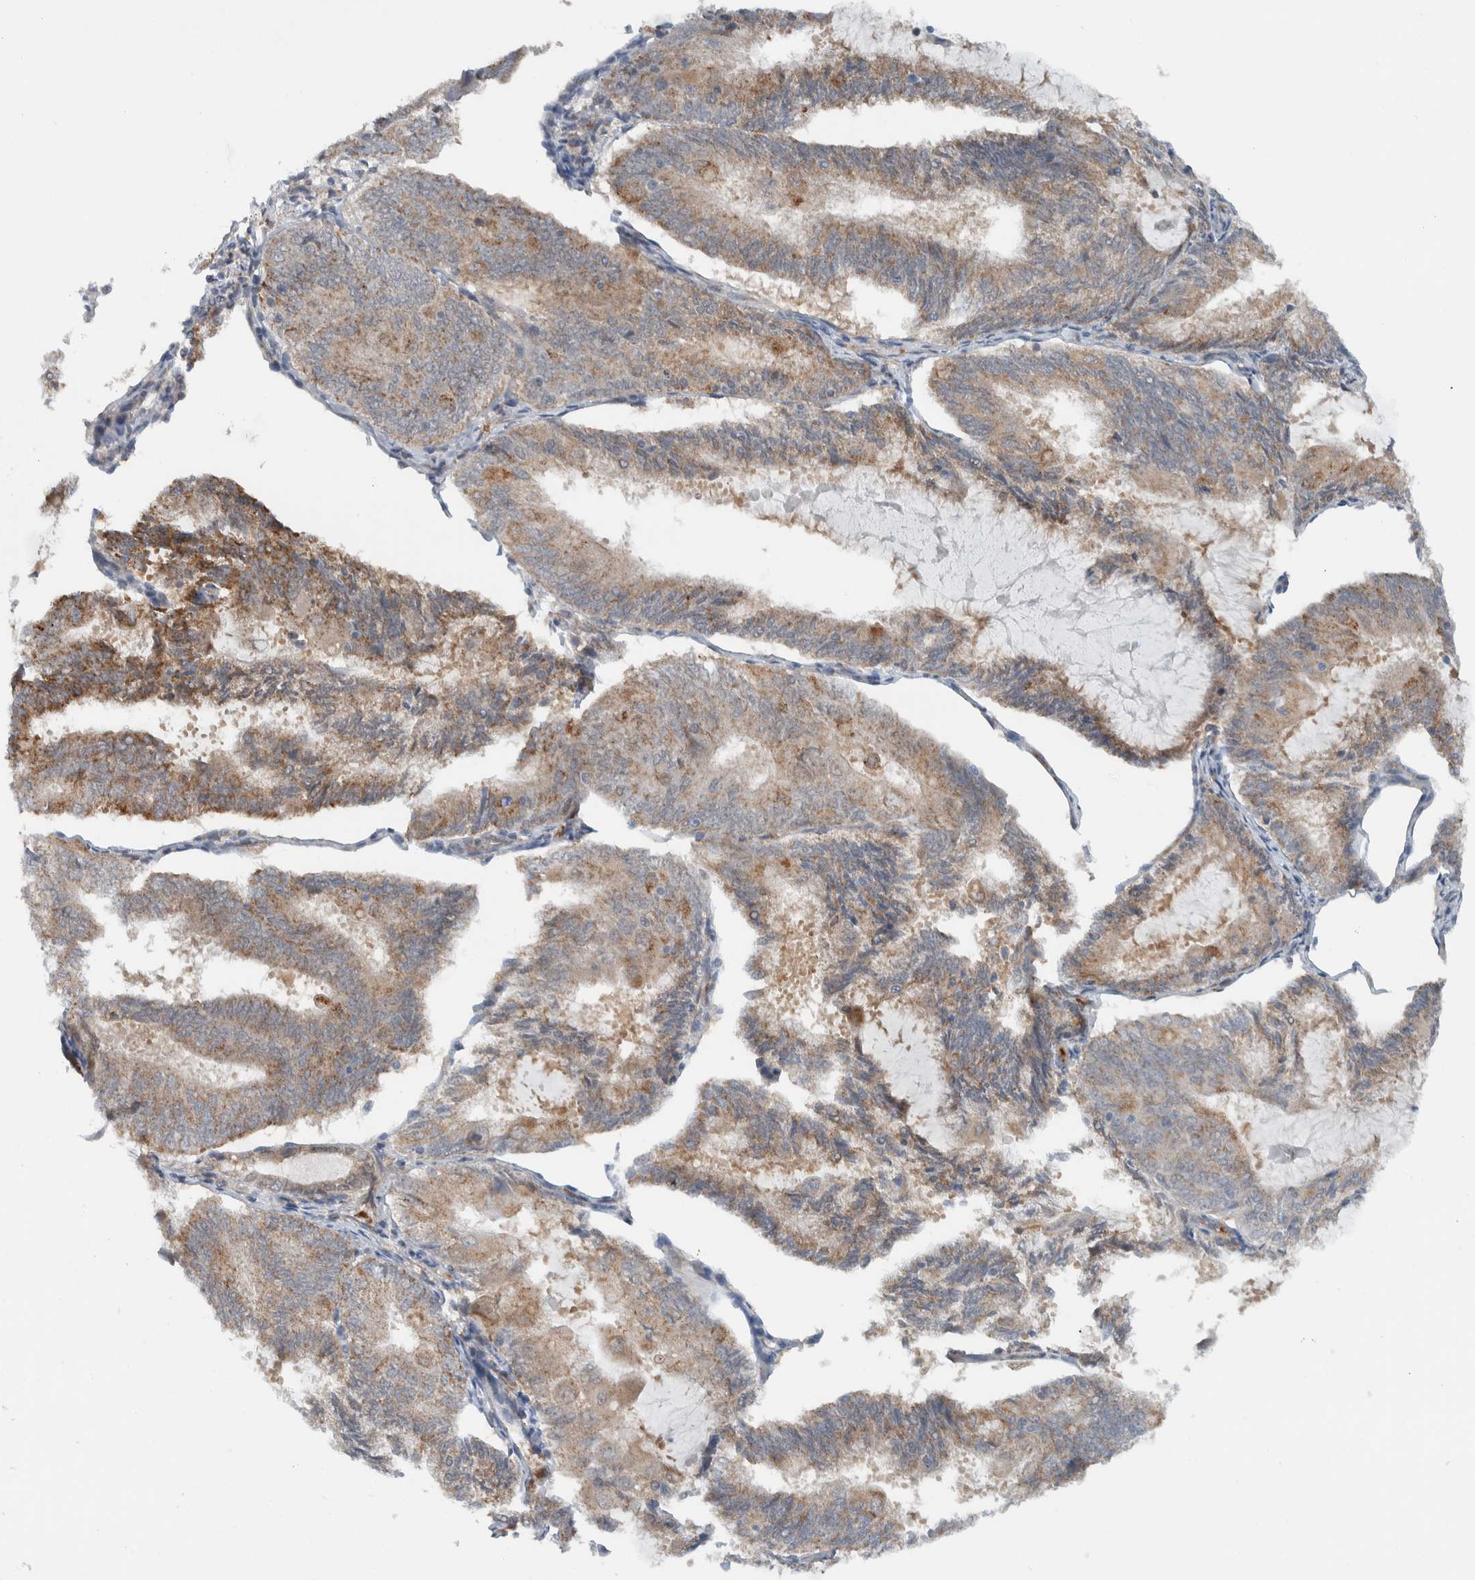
{"staining": {"intensity": "moderate", "quantity": ">75%", "location": "cytoplasmic/membranous"}, "tissue": "endometrial cancer", "cell_type": "Tumor cells", "image_type": "cancer", "snomed": [{"axis": "morphology", "description": "Adenocarcinoma, NOS"}, {"axis": "topography", "description": "Endometrium"}], "caption": "Immunohistochemistry (IHC) micrograph of neoplastic tissue: human endometrial cancer stained using immunohistochemistry shows medium levels of moderate protein expression localized specifically in the cytoplasmic/membranous of tumor cells, appearing as a cytoplasmic/membranous brown color.", "gene": "RERE", "patient": {"sex": "female", "age": 81}}